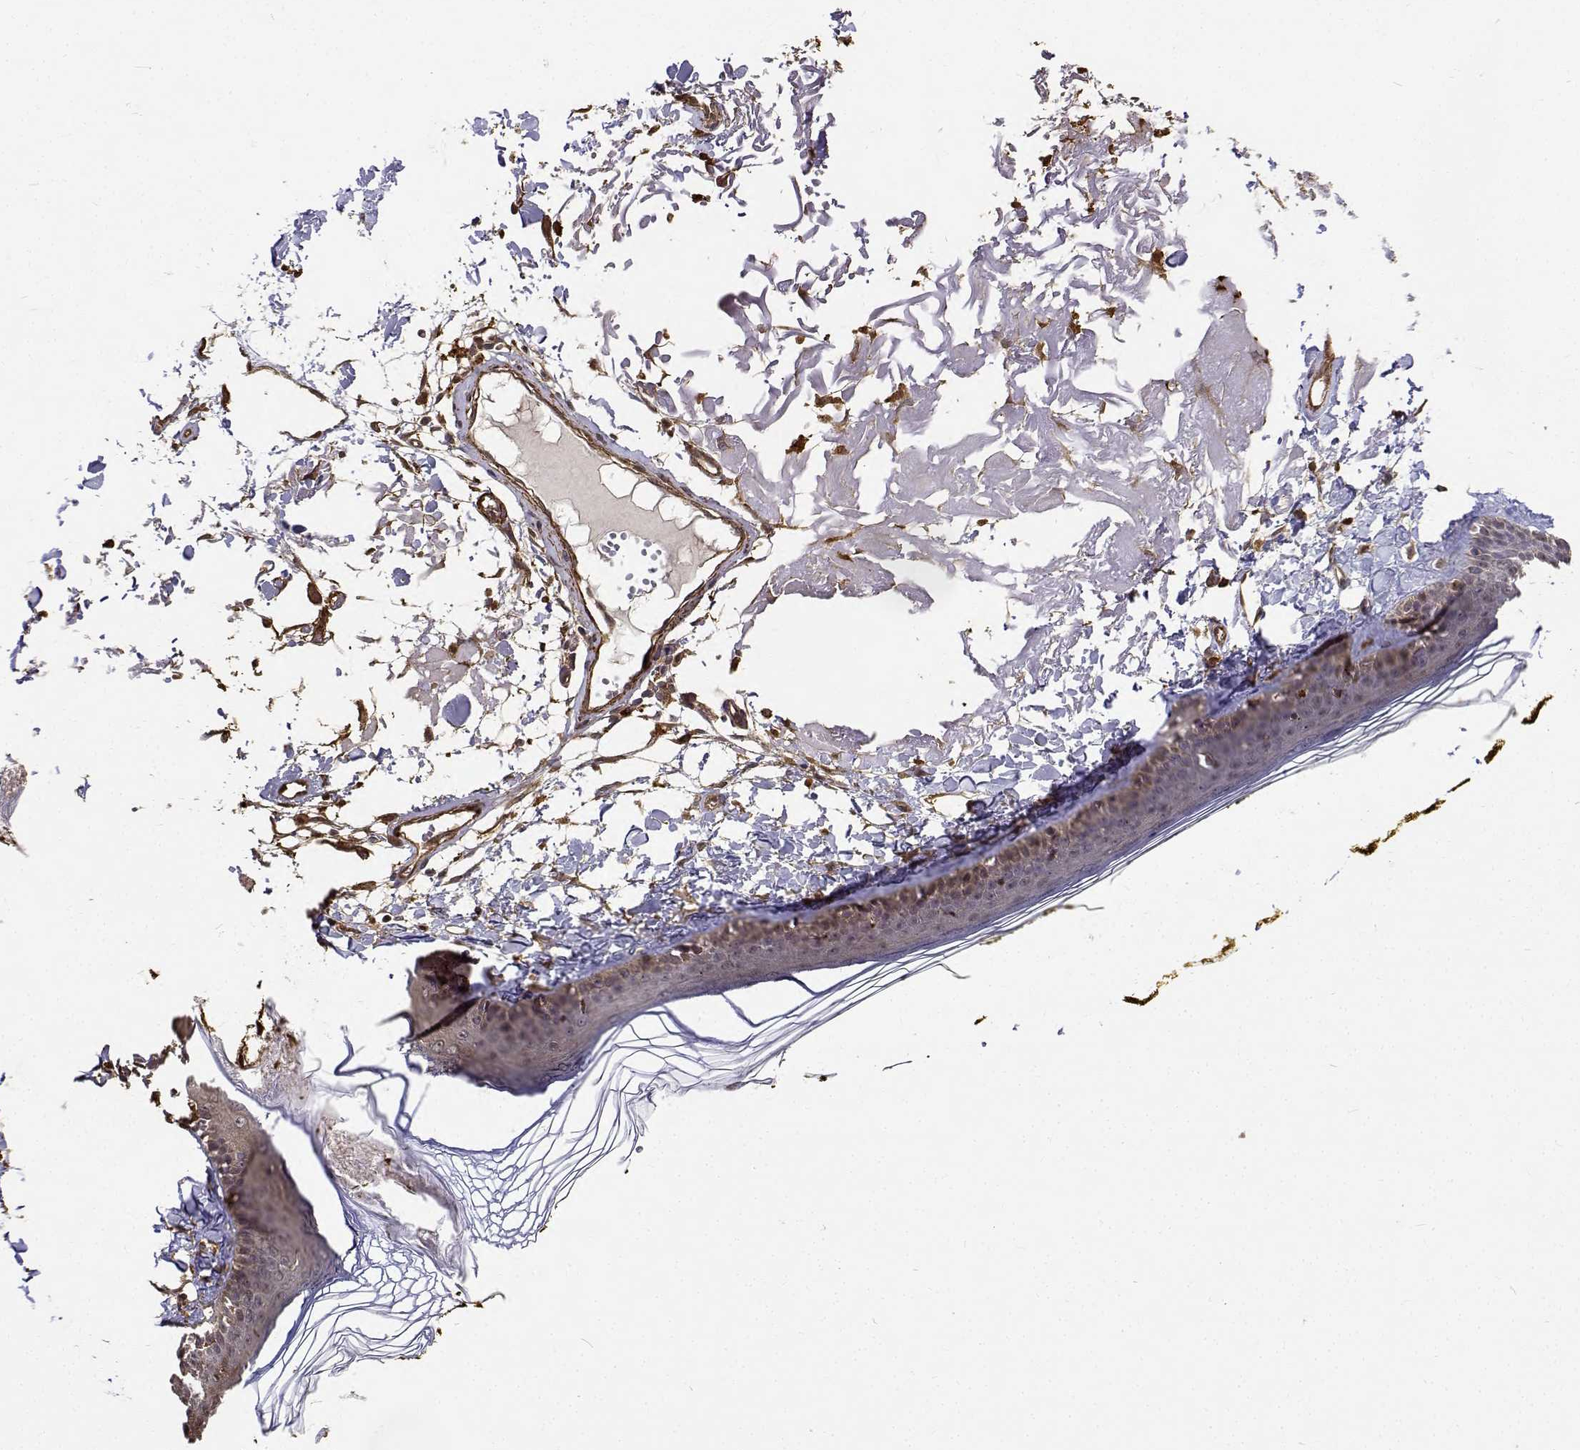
{"staining": {"intensity": "moderate", "quantity": ">75%", "location": "cytoplasmic/membranous,nuclear"}, "tissue": "skin", "cell_type": "Fibroblasts", "image_type": "normal", "snomed": [{"axis": "morphology", "description": "Normal tissue, NOS"}, {"axis": "topography", "description": "Skin"}], "caption": "Immunohistochemistry of benign skin exhibits medium levels of moderate cytoplasmic/membranous,nuclear expression in about >75% of fibroblasts.", "gene": "PCID2", "patient": {"sex": "male", "age": 76}}